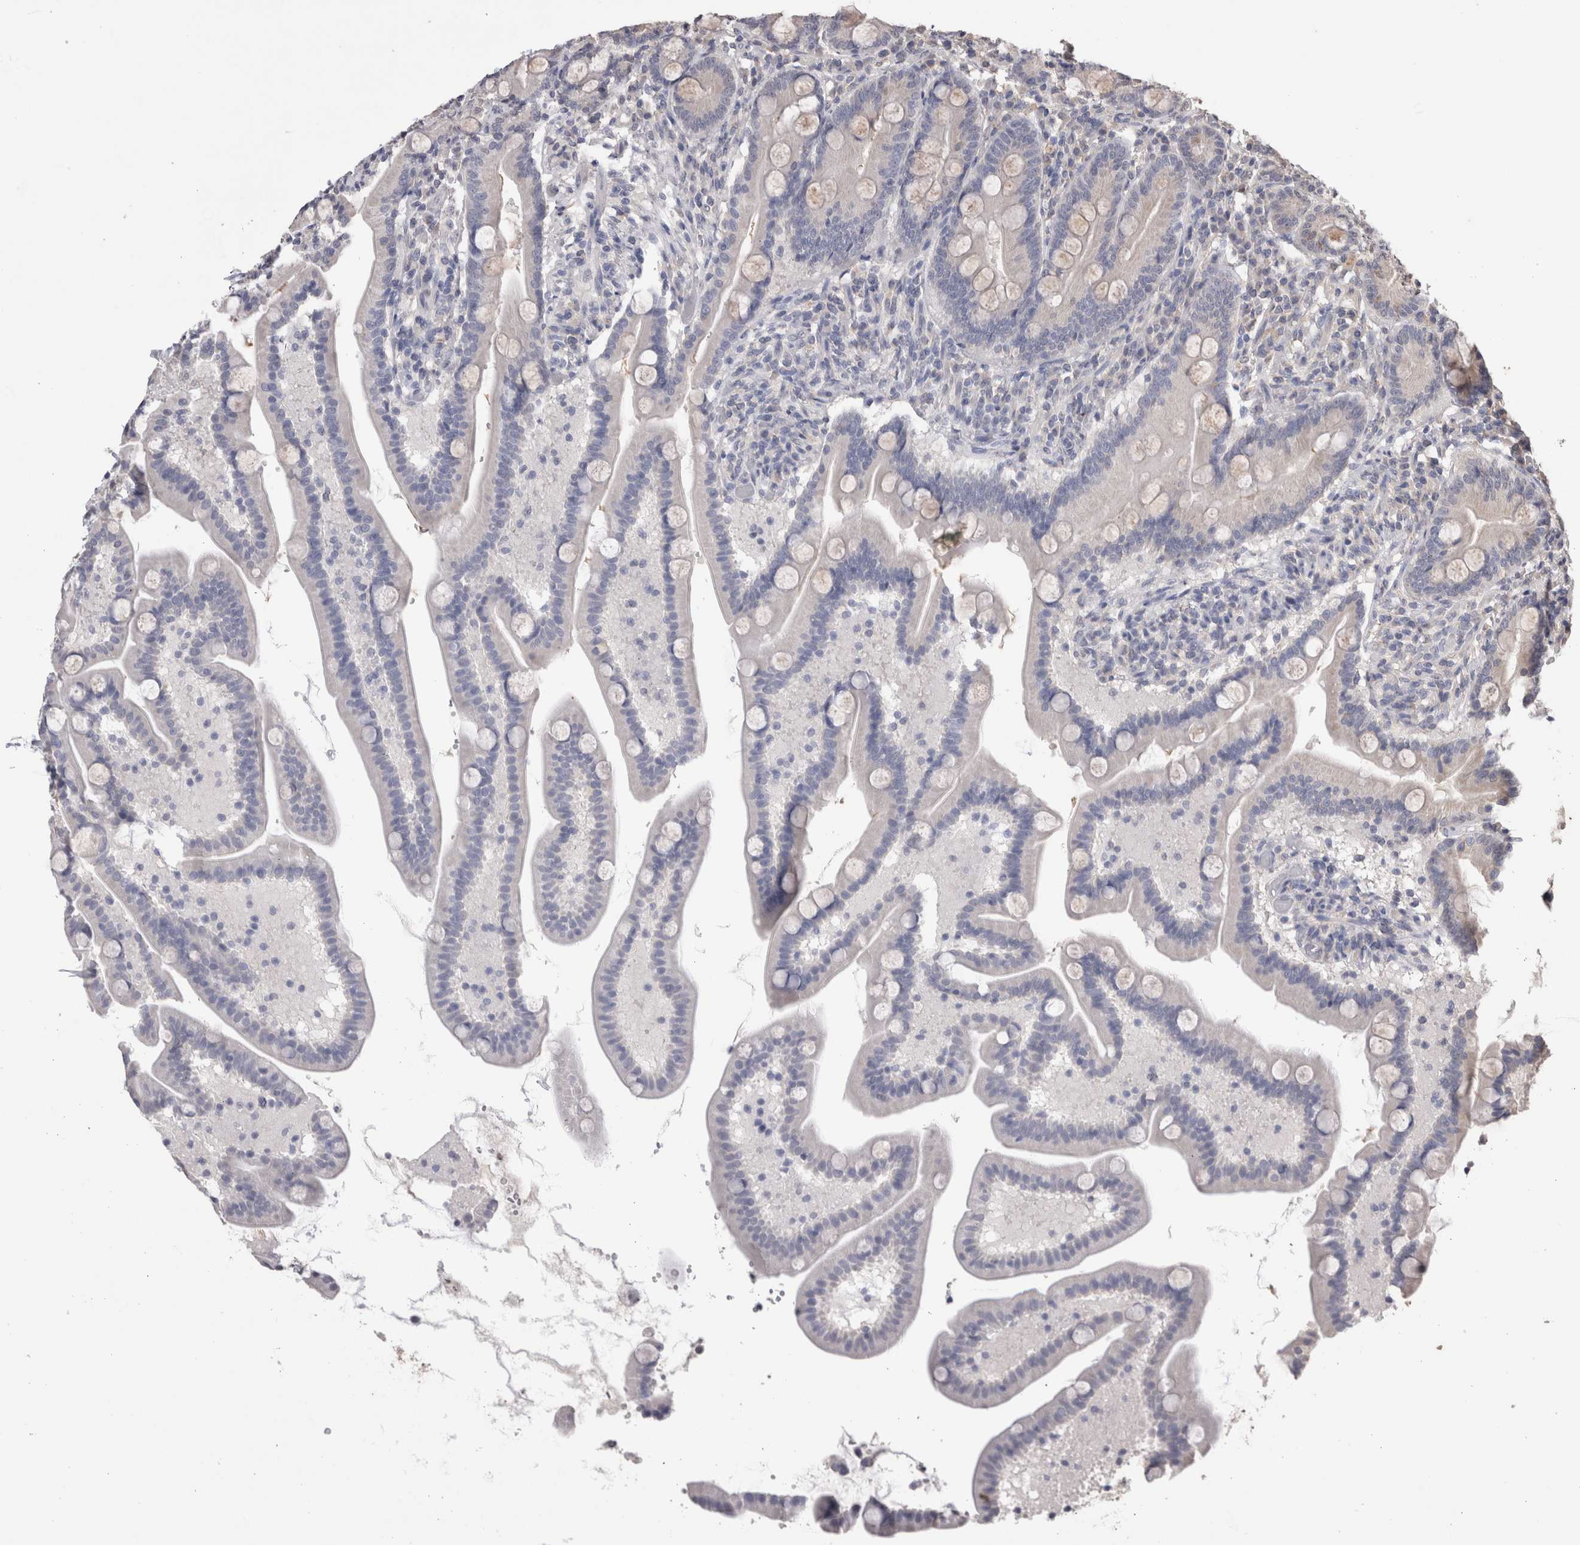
{"staining": {"intensity": "weak", "quantity": "25%-75%", "location": "cytoplasmic/membranous"}, "tissue": "duodenum", "cell_type": "Glandular cells", "image_type": "normal", "snomed": [{"axis": "morphology", "description": "Normal tissue, NOS"}, {"axis": "topography", "description": "Duodenum"}], "caption": "Immunohistochemical staining of unremarkable human duodenum exhibits weak cytoplasmic/membranous protein expression in approximately 25%-75% of glandular cells. The protein is stained brown, and the nuclei are stained in blue (DAB (3,3'-diaminobenzidine) IHC with brightfield microscopy, high magnification).", "gene": "GRK5", "patient": {"sex": "male", "age": 54}}